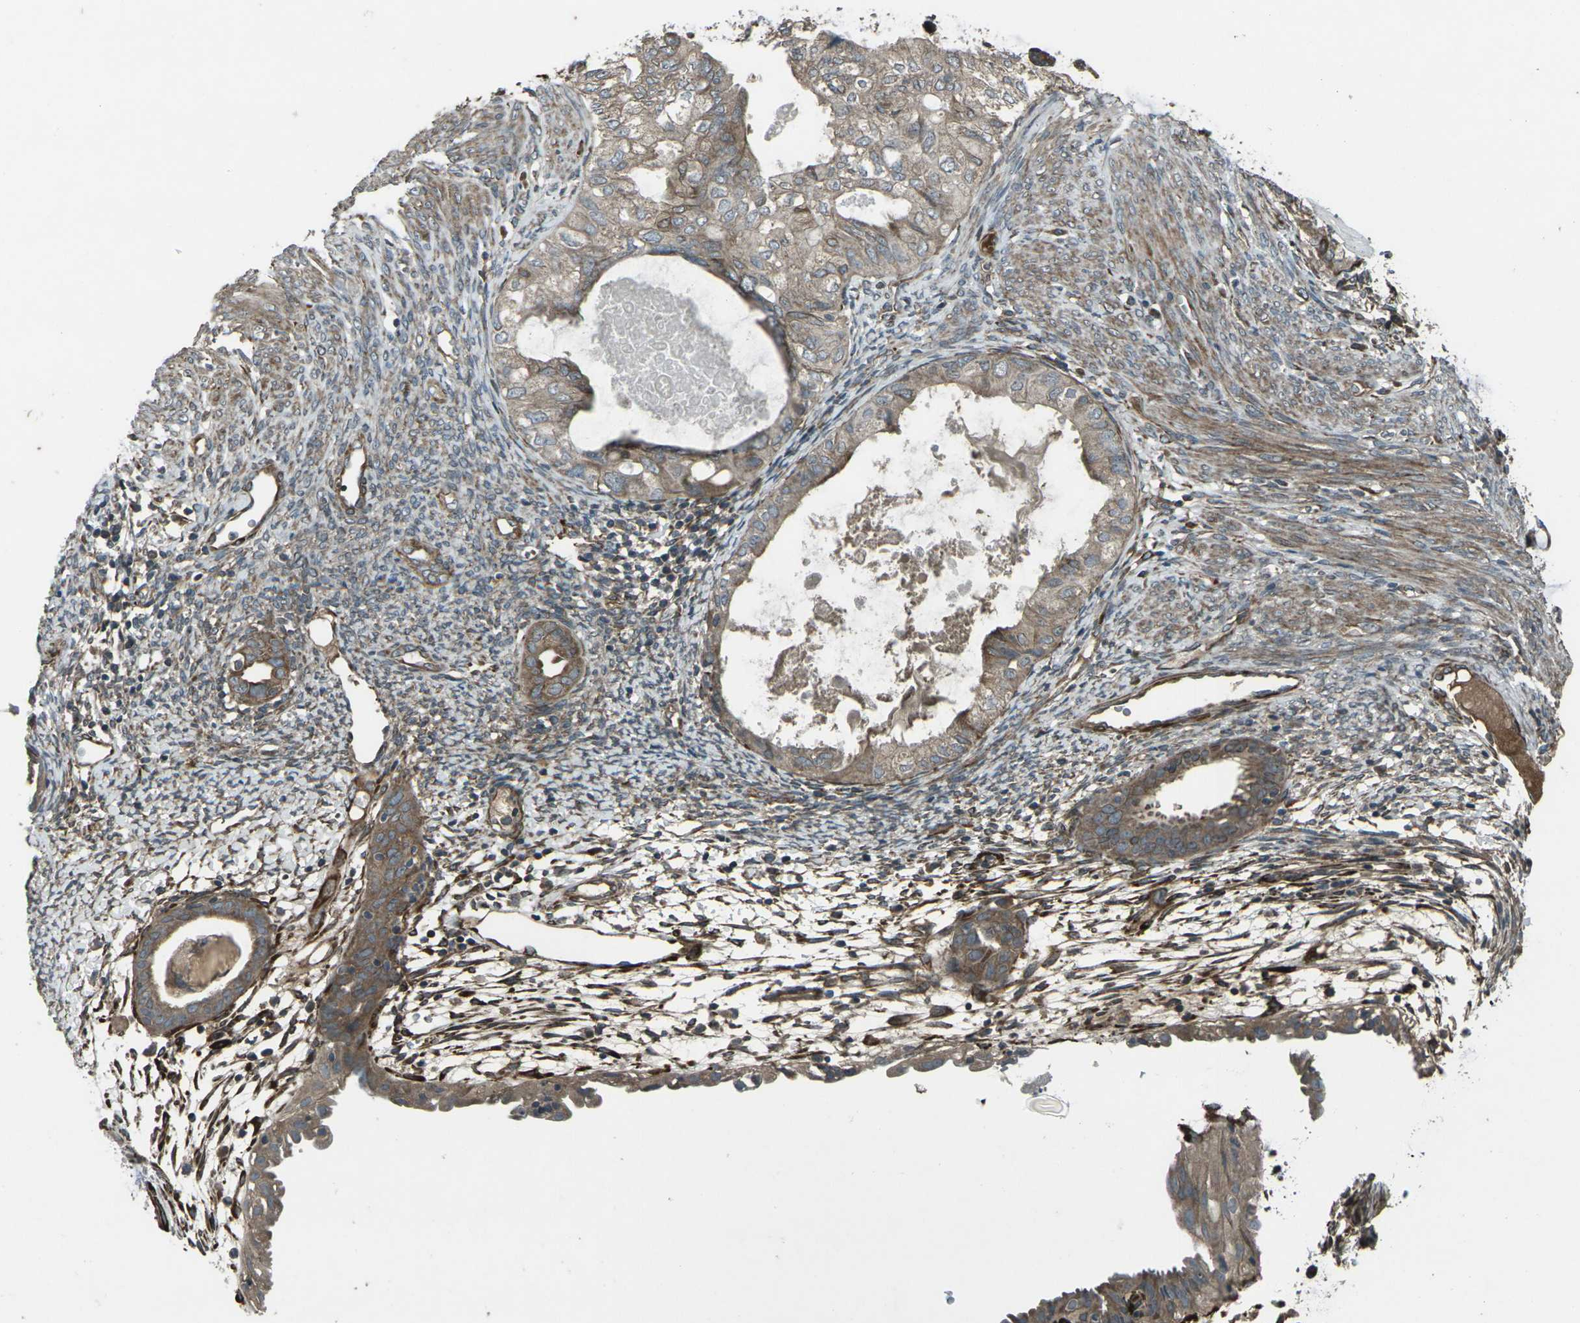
{"staining": {"intensity": "weak", "quantity": ">75%", "location": "cytoplasmic/membranous"}, "tissue": "cervical cancer", "cell_type": "Tumor cells", "image_type": "cancer", "snomed": [{"axis": "morphology", "description": "Normal tissue, NOS"}, {"axis": "morphology", "description": "Adenocarcinoma, NOS"}, {"axis": "topography", "description": "Cervix"}, {"axis": "topography", "description": "Endometrium"}], "caption": "Tumor cells reveal weak cytoplasmic/membranous staining in approximately >75% of cells in cervical cancer (adenocarcinoma).", "gene": "LSMEM1", "patient": {"sex": "female", "age": 86}}